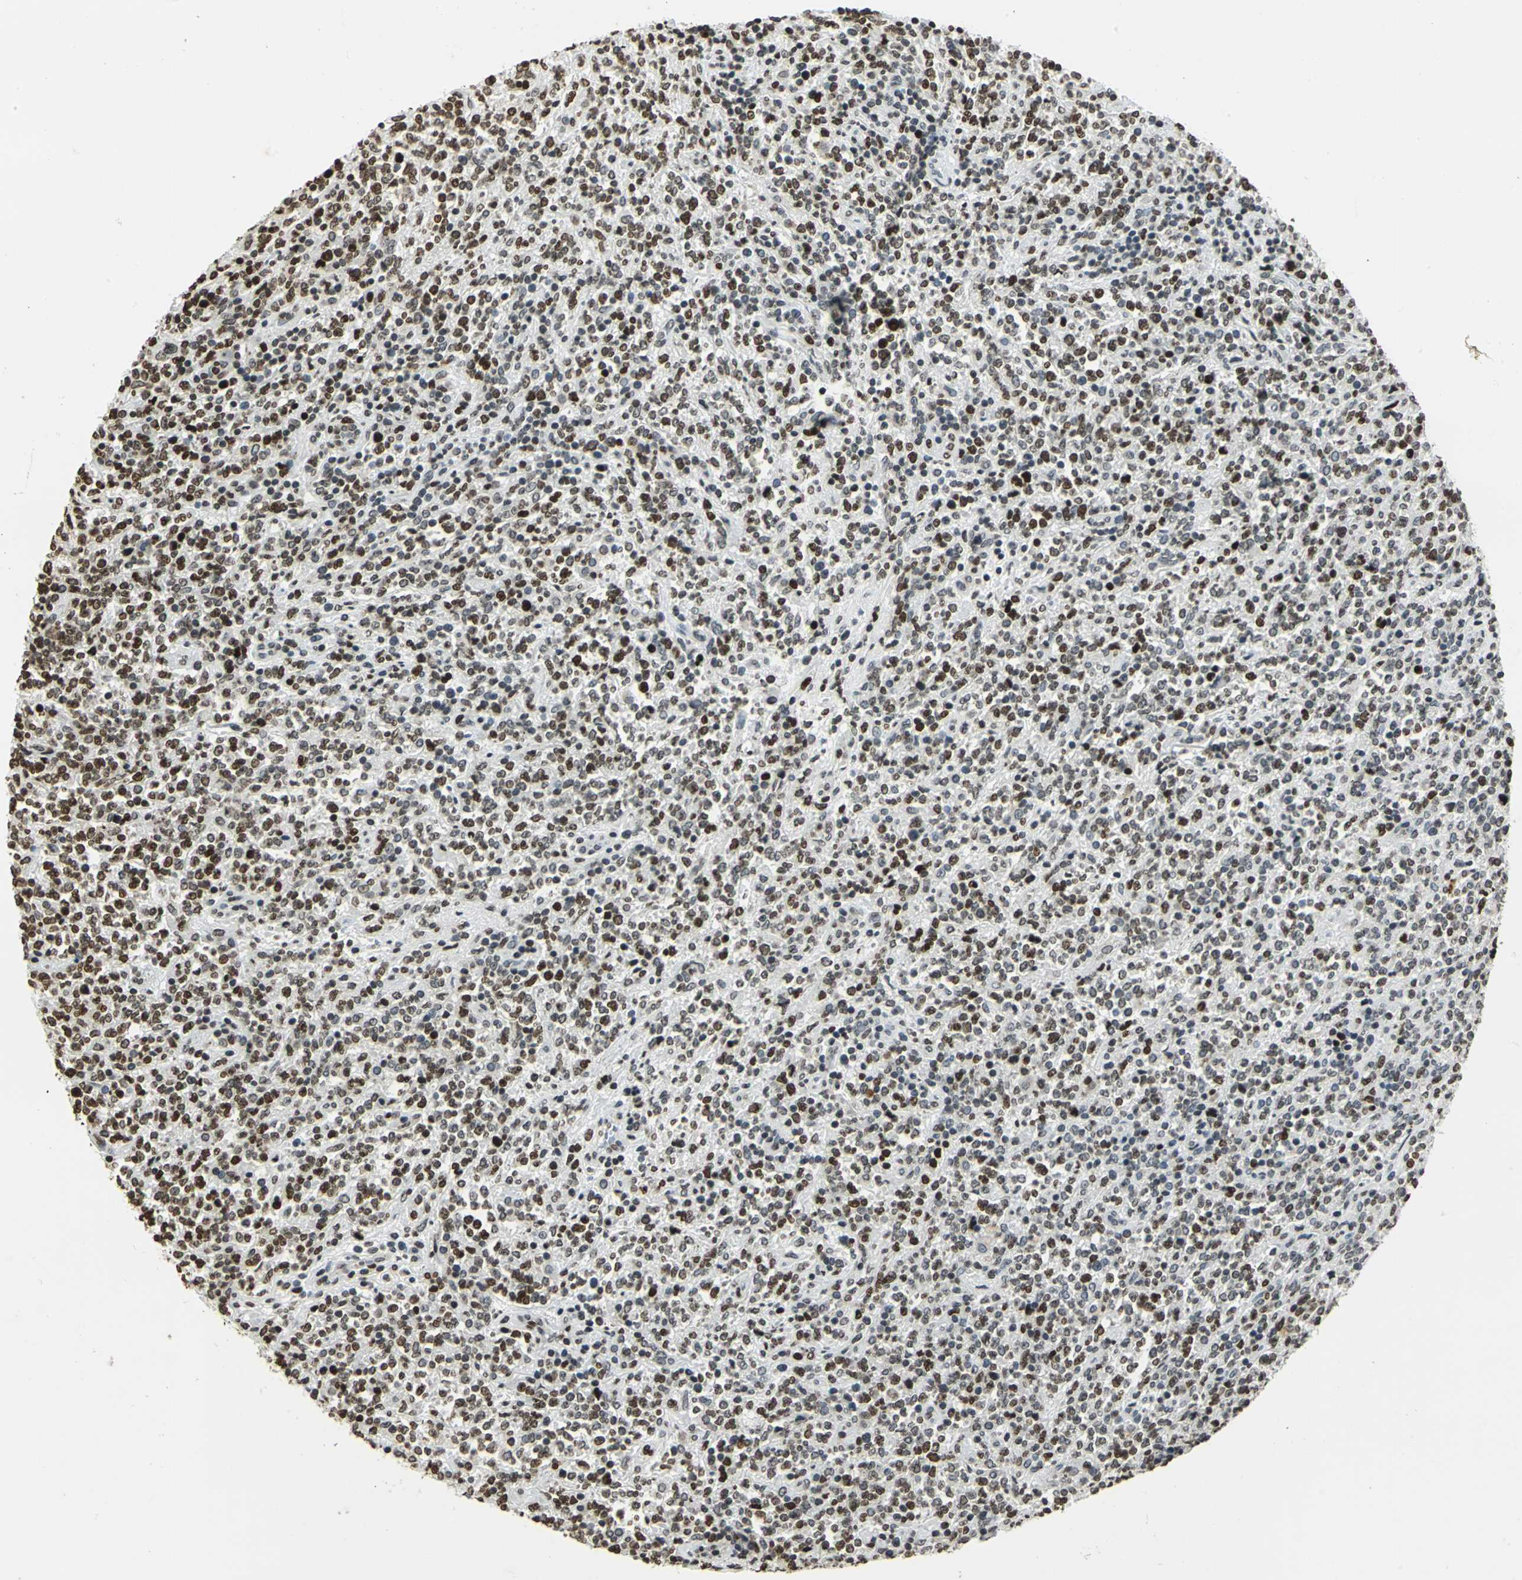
{"staining": {"intensity": "strong", "quantity": ">75%", "location": "nuclear"}, "tissue": "lymphoma", "cell_type": "Tumor cells", "image_type": "cancer", "snomed": [{"axis": "morphology", "description": "Malignant lymphoma, non-Hodgkin's type, High grade"}, {"axis": "topography", "description": "Soft tissue"}], "caption": "DAB immunohistochemical staining of human lymphoma exhibits strong nuclear protein positivity in about >75% of tumor cells. Using DAB (3,3'-diaminobenzidine) (brown) and hematoxylin (blue) stains, captured at high magnification using brightfield microscopy.", "gene": "MCM4", "patient": {"sex": "male", "age": 18}}